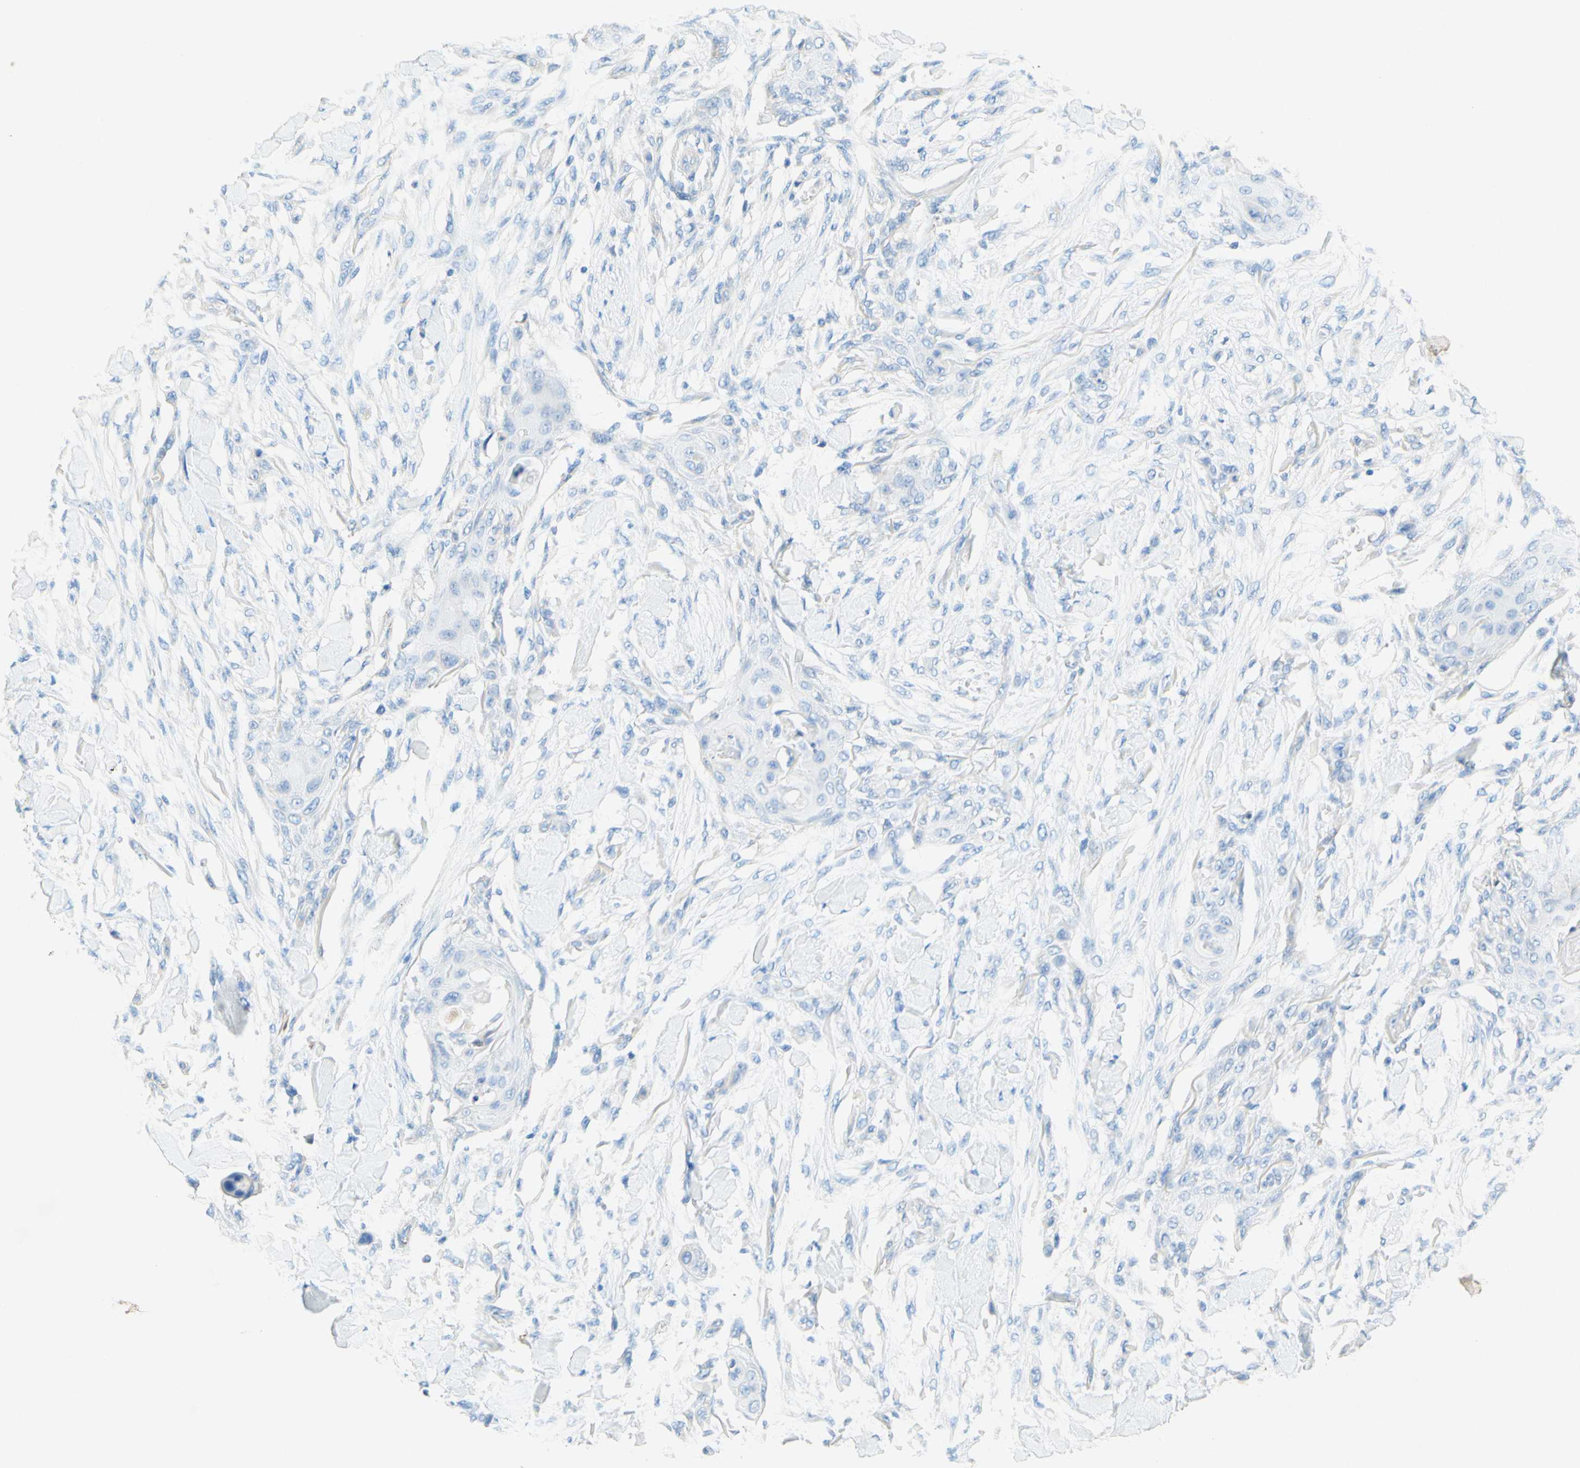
{"staining": {"intensity": "negative", "quantity": "none", "location": "none"}, "tissue": "skin cancer", "cell_type": "Tumor cells", "image_type": "cancer", "snomed": [{"axis": "morphology", "description": "Squamous cell carcinoma, NOS"}, {"axis": "topography", "description": "Skin"}], "caption": "Histopathology image shows no significant protein positivity in tumor cells of skin squamous cell carcinoma.", "gene": "SLC46A1", "patient": {"sex": "female", "age": 59}}